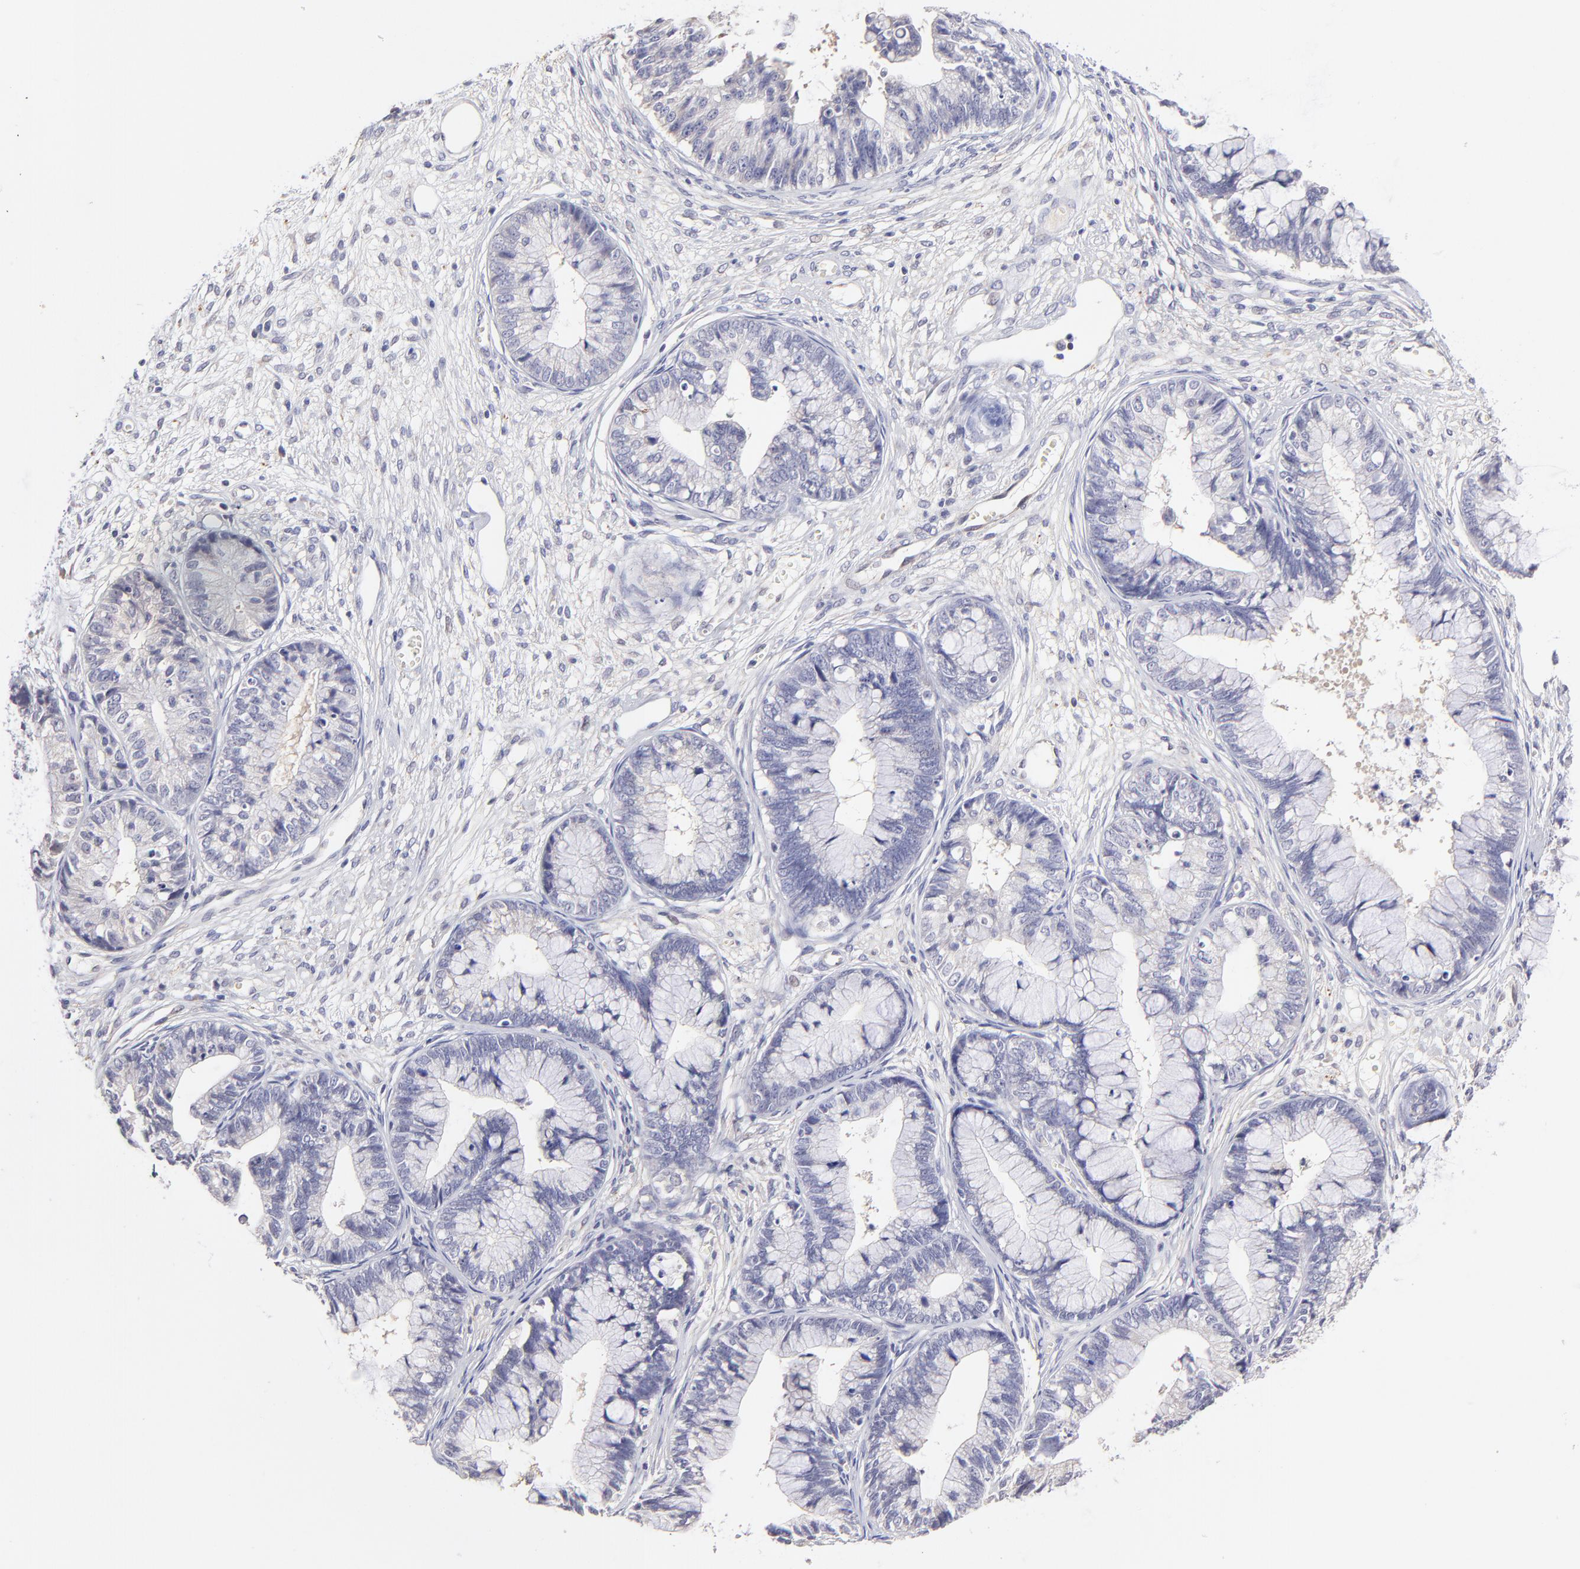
{"staining": {"intensity": "negative", "quantity": "none", "location": "none"}, "tissue": "cervical cancer", "cell_type": "Tumor cells", "image_type": "cancer", "snomed": [{"axis": "morphology", "description": "Adenocarcinoma, NOS"}, {"axis": "topography", "description": "Cervix"}], "caption": "The immunohistochemistry (IHC) micrograph has no significant staining in tumor cells of cervical adenocarcinoma tissue. (DAB (3,3'-diaminobenzidine) immunohistochemistry visualized using brightfield microscopy, high magnification).", "gene": "BTG2", "patient": {"sex": "female", "age": 44}}